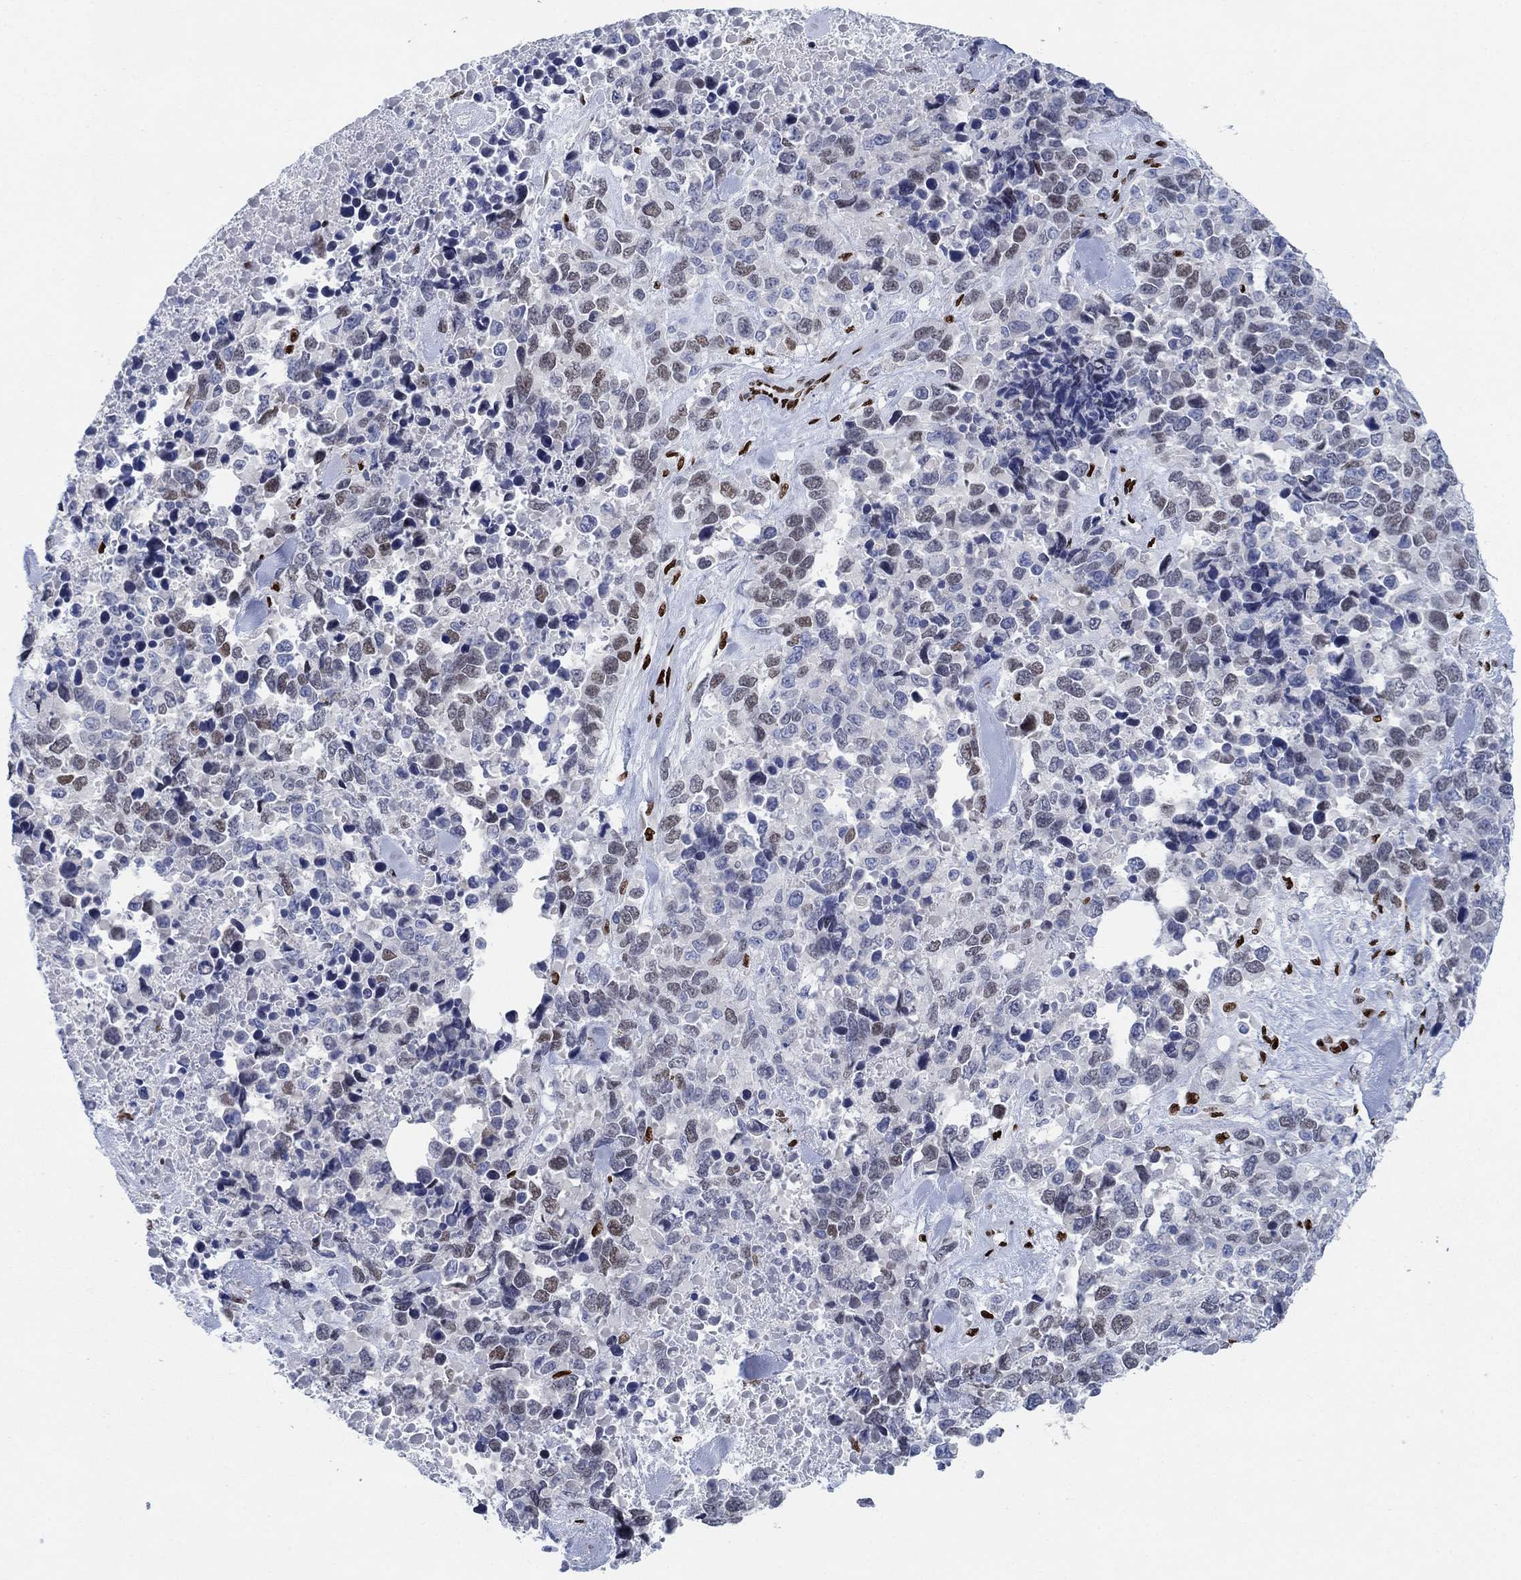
{"staining": {"intensity": "weak", "quantity": "<25%", "location": "nuclear"}, "tissue": "melanoma", "cell_type": "Tumor cells", "image_type": "cancer", "snomed": [{"axis": "morphology", "description": "Malignant melanoma, Metastatic site"}, {"axis": "topography", "description": "Skin"}], "caption": "This is an immunohistochemistry (IHC) micrograph of human melanoma. There is no positivity in tumor cells.", "gene": "ZEB1", "patient": {"sex": "male", "age": 84}}